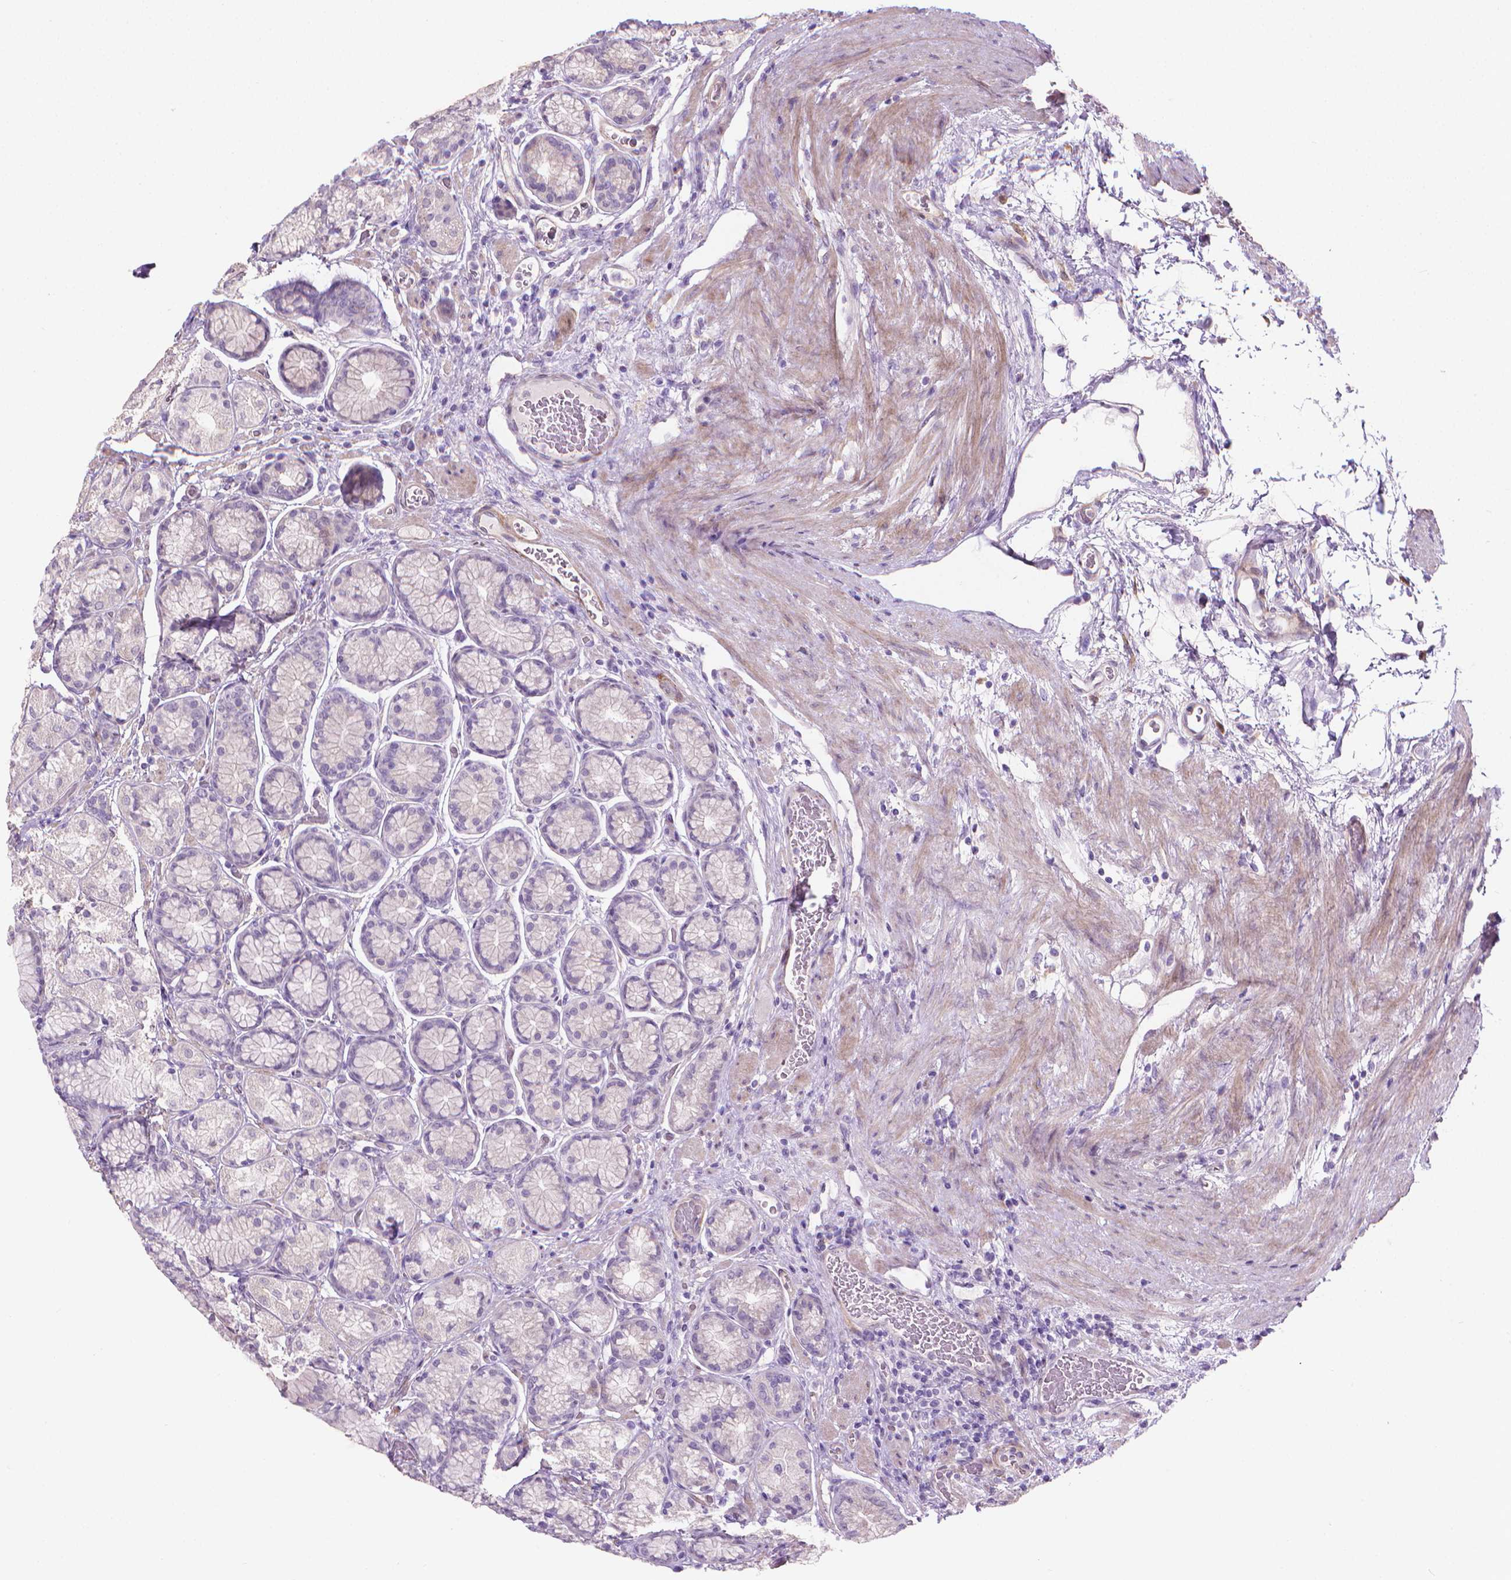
{"staining": {"intensity": "negative", "quantity": "none", "location": "none"}, "tissue": "stomach", "cell_type": "Glandular cells", "image_type": "normal", "snomed": [{"axis": "morphology", "description": "Normal tissue, NOS"}, {"axis": "morphology", "description": "Adenocarcinoma, NOS"}, {"axis": "morphology", "description": "Adenocarcinoma, High grade"}, {"axis": "topography", "description": "Stomach, upper"}, {"axis": "topography", "description": "Stomach"}], "caption": "The histopathology image reveals no significant positivity in glandular cells of stomach.", "gene": "GSDMA", "patient": {"sex": "female", "age": 65}}